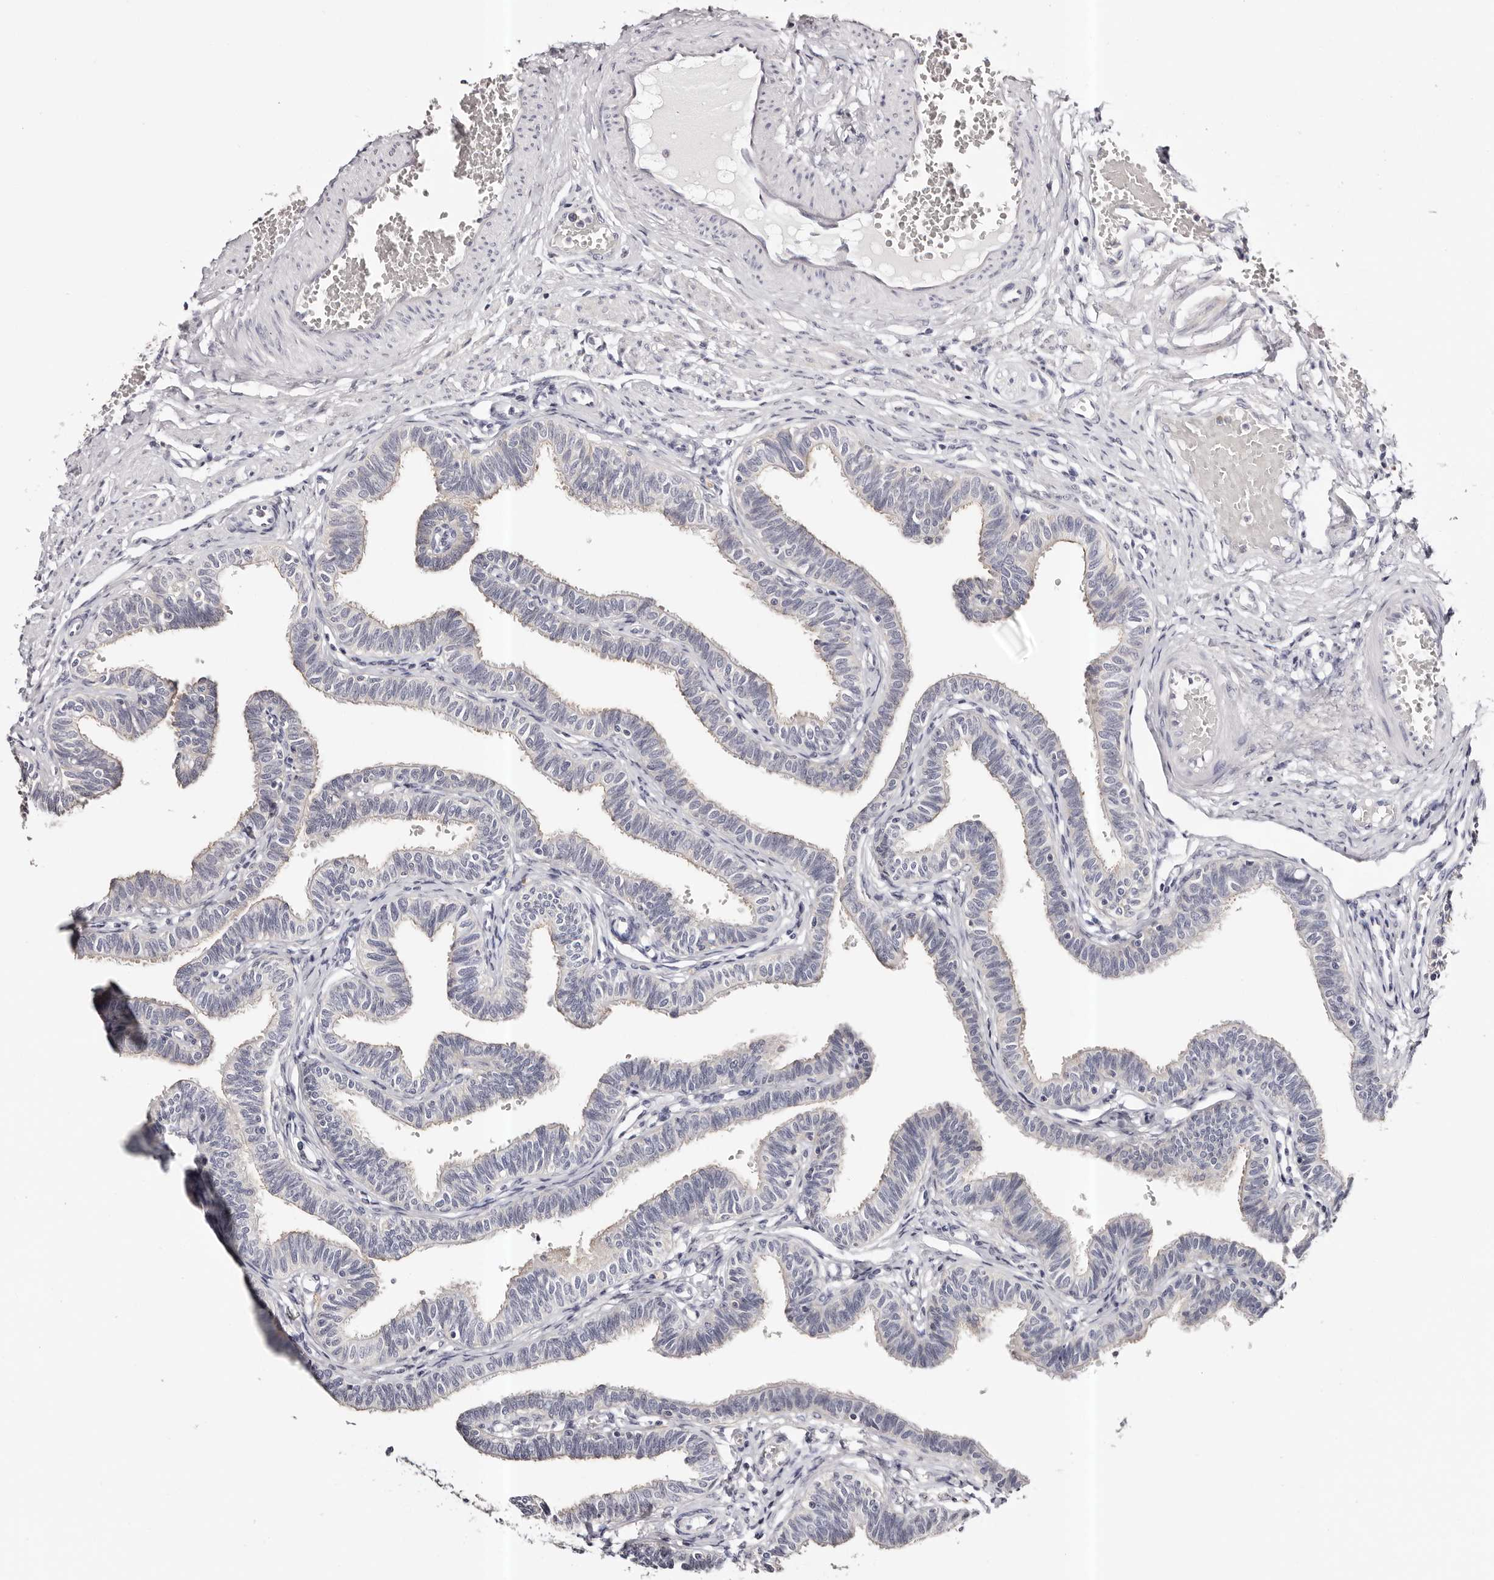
{"staining": {"intensity": "negative", "quantity": "none", "location": "none"}, "tissue": "fallopian tube", "cell_type": "Glandular cells", "image_type": "normal", "snomed": [{"axis": "morphology", "description": "Normal tissue, NOS"}, {"axis": "topography", "description": "Fallopian tube"}, {"axis": "topography", "description": "Ovary"}], "caption": "Immunohistochemistry of benign fallopian tube exhibits no positivity in glandular cells. Nuclei are stained in blue.", "gene": "ROM1", "patient": {"sex": "female", "age": 23}}